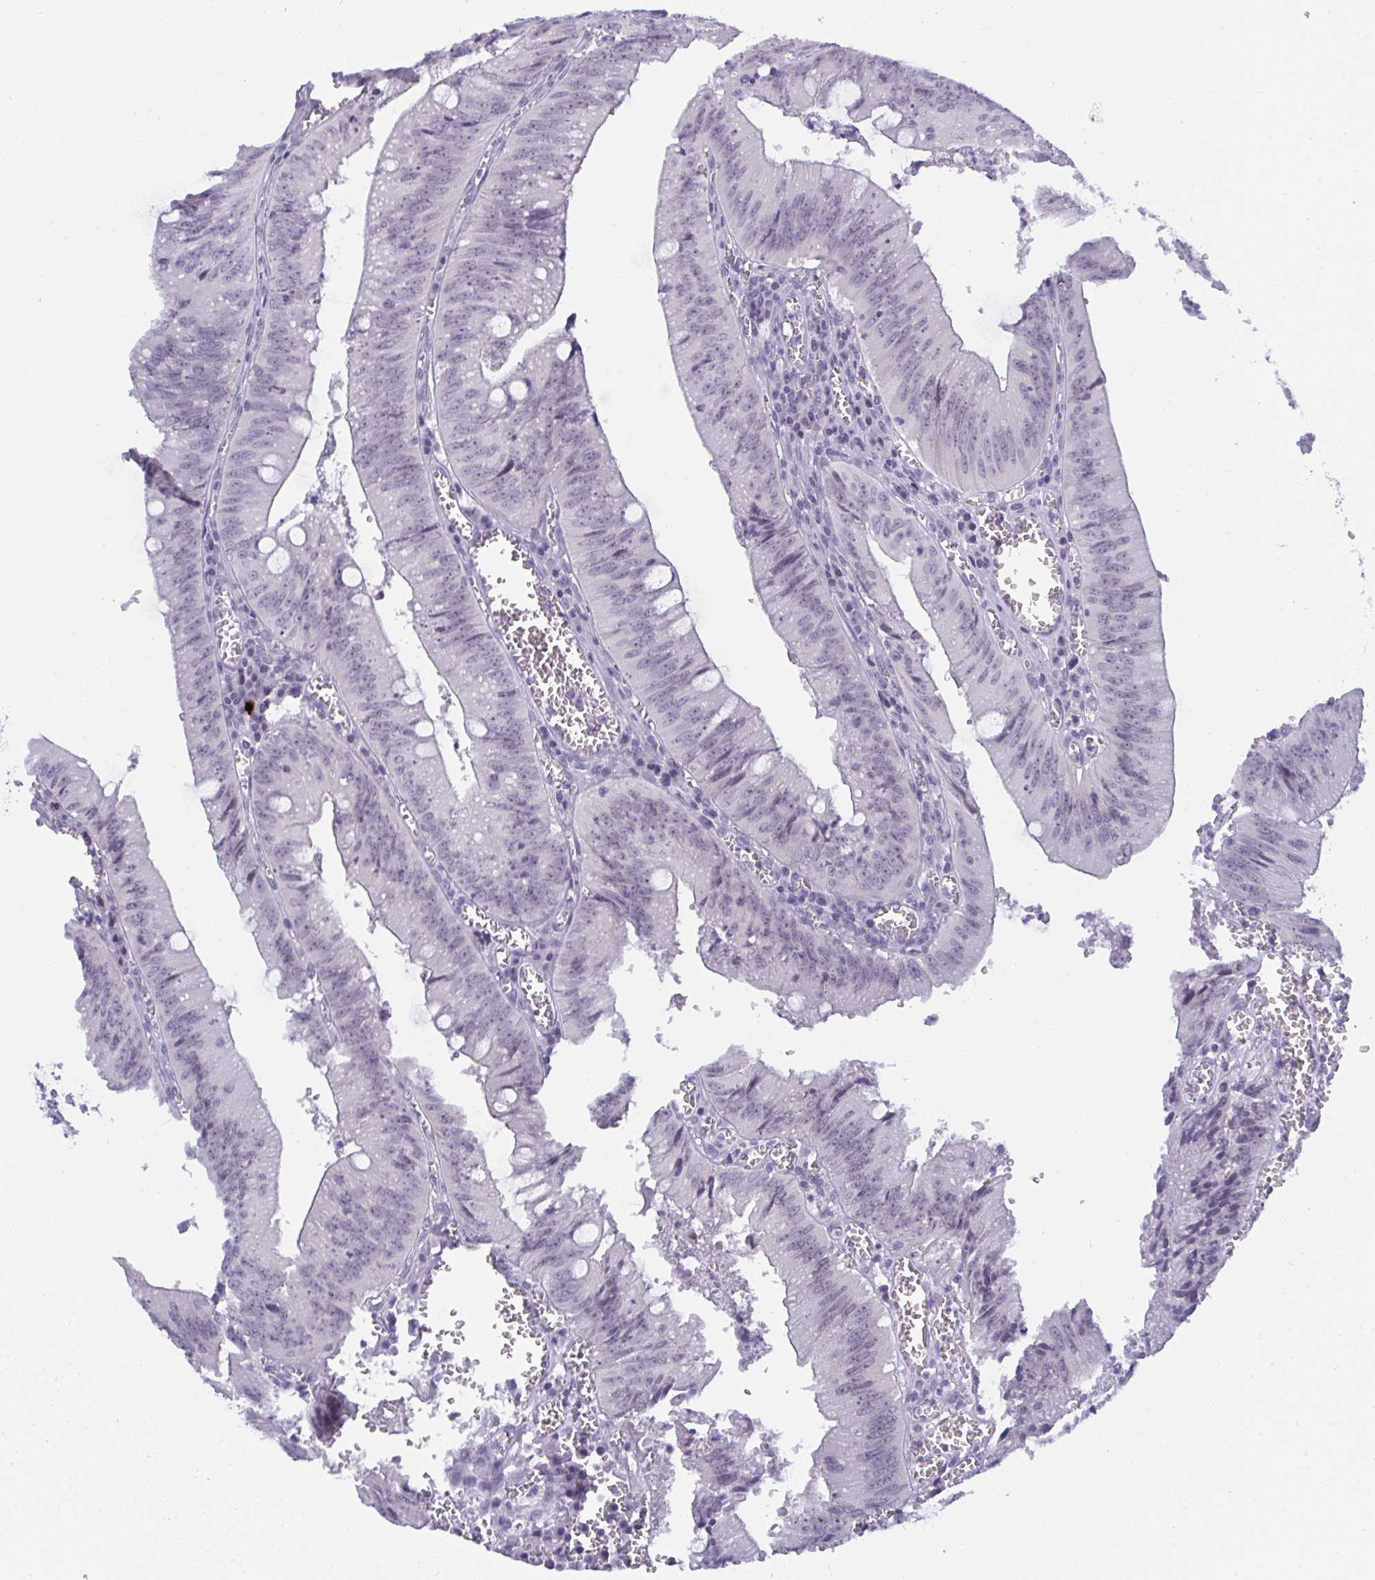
{"staining": {"intensity": "negative", "quantity": "none", "location": "none"}, "tissue": "colorectal cancer", "cell_type": "Tumor cells", "image_type": "cancer", "snomed": [{"axis": "morphology", "description": "Adenocarcinoma, NOS"}, {"axis": "topography", "description": "Rectum"}], "caption": "The photomicrograph reveals no staining of tumor cells in colorectal cancer.", "gene": "BMAL2", "patient": {"sex": "female", "age": 81}}